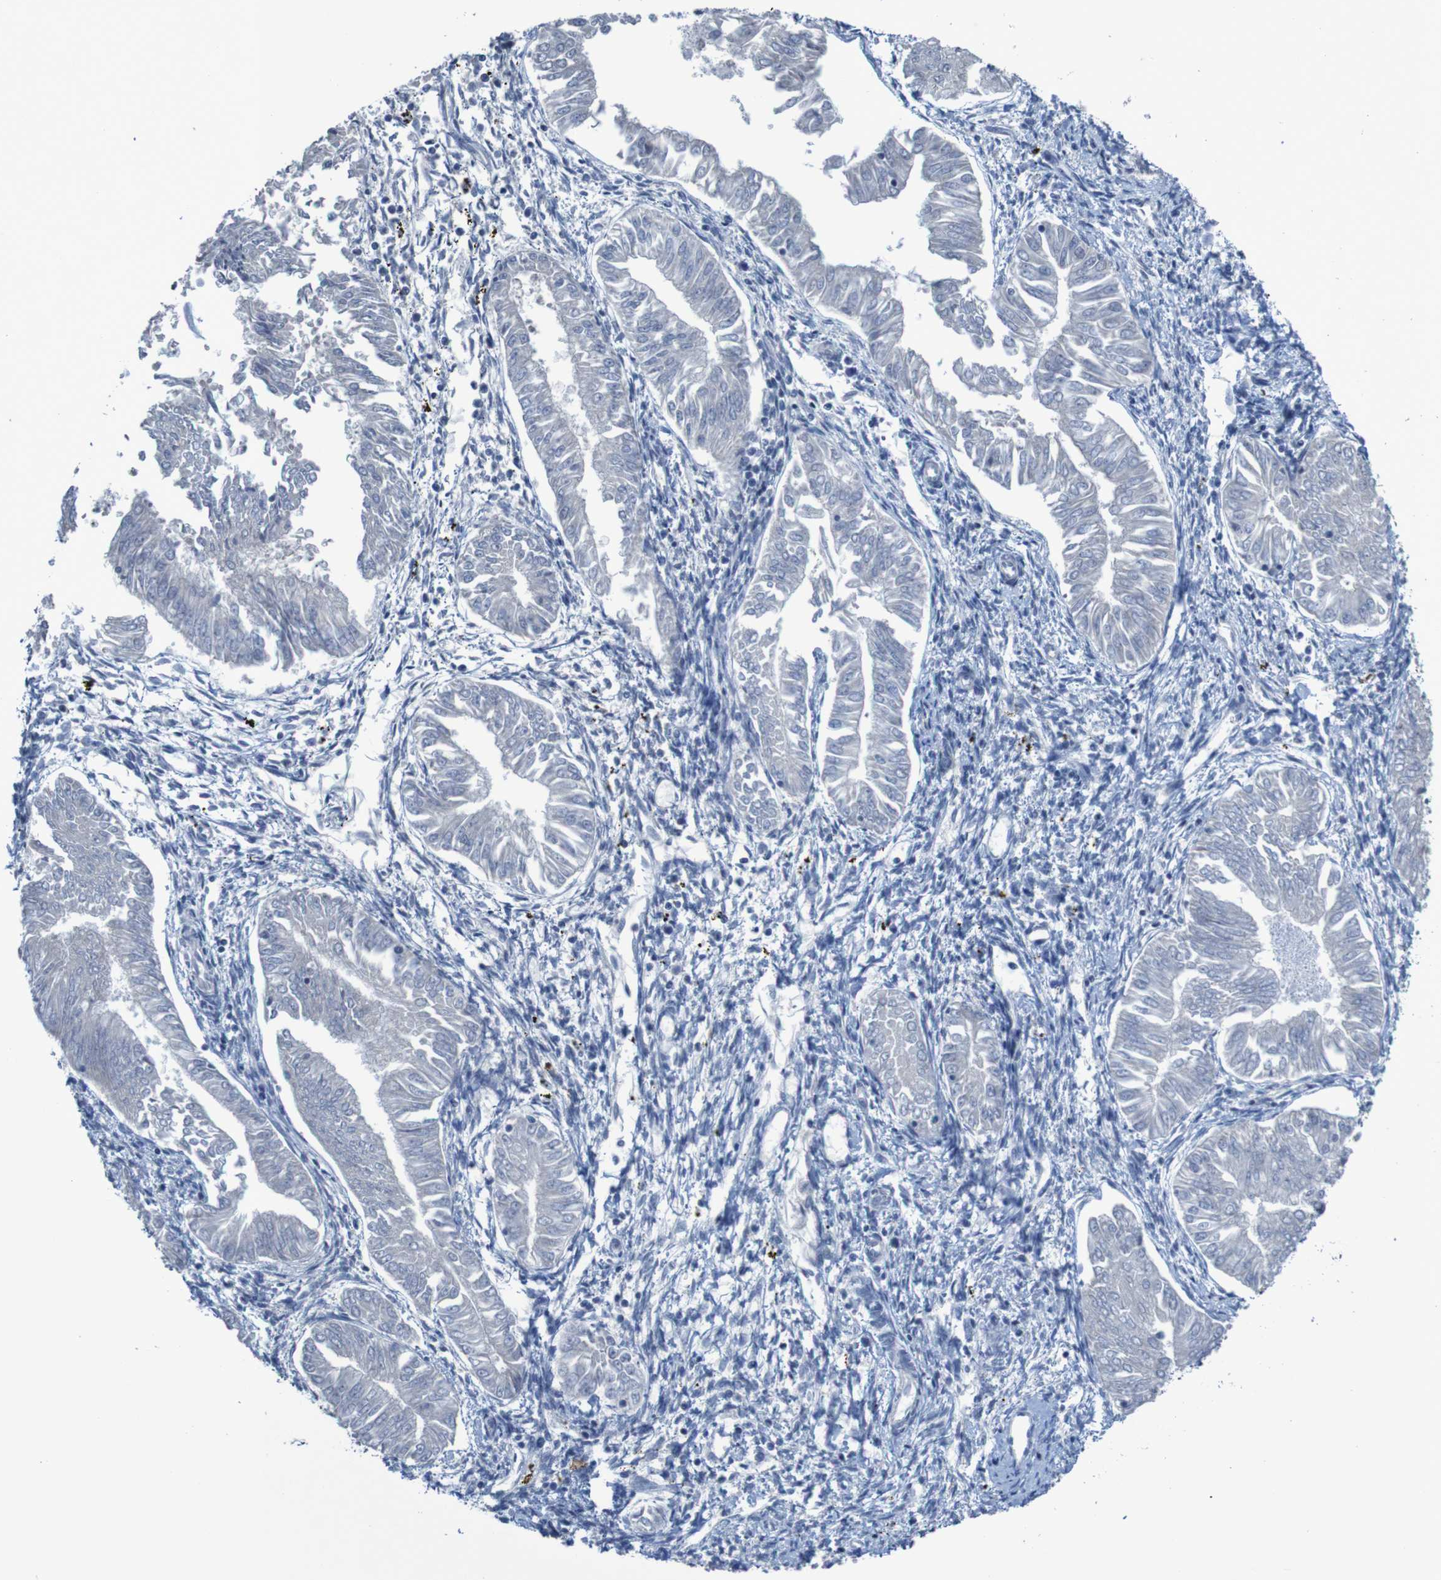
{"staining": {"intensity": "negative", "quantity": "none", "location": "none"}, "tissue": "endometrial cancer", "cell_type": "Tumor cells", "image_type": "cancer", "snomed": [{"axis": "morphology", "description": "Adenocarcinoma, NOS"}, {"axis": "topography", "description": "Endometrium"}], "caption": "Tumor cells are negative for protein expression in human endometrial adenocarcinoma.", "gene": "CLDN18", "patient": {"sex": "female", "age": 53}}